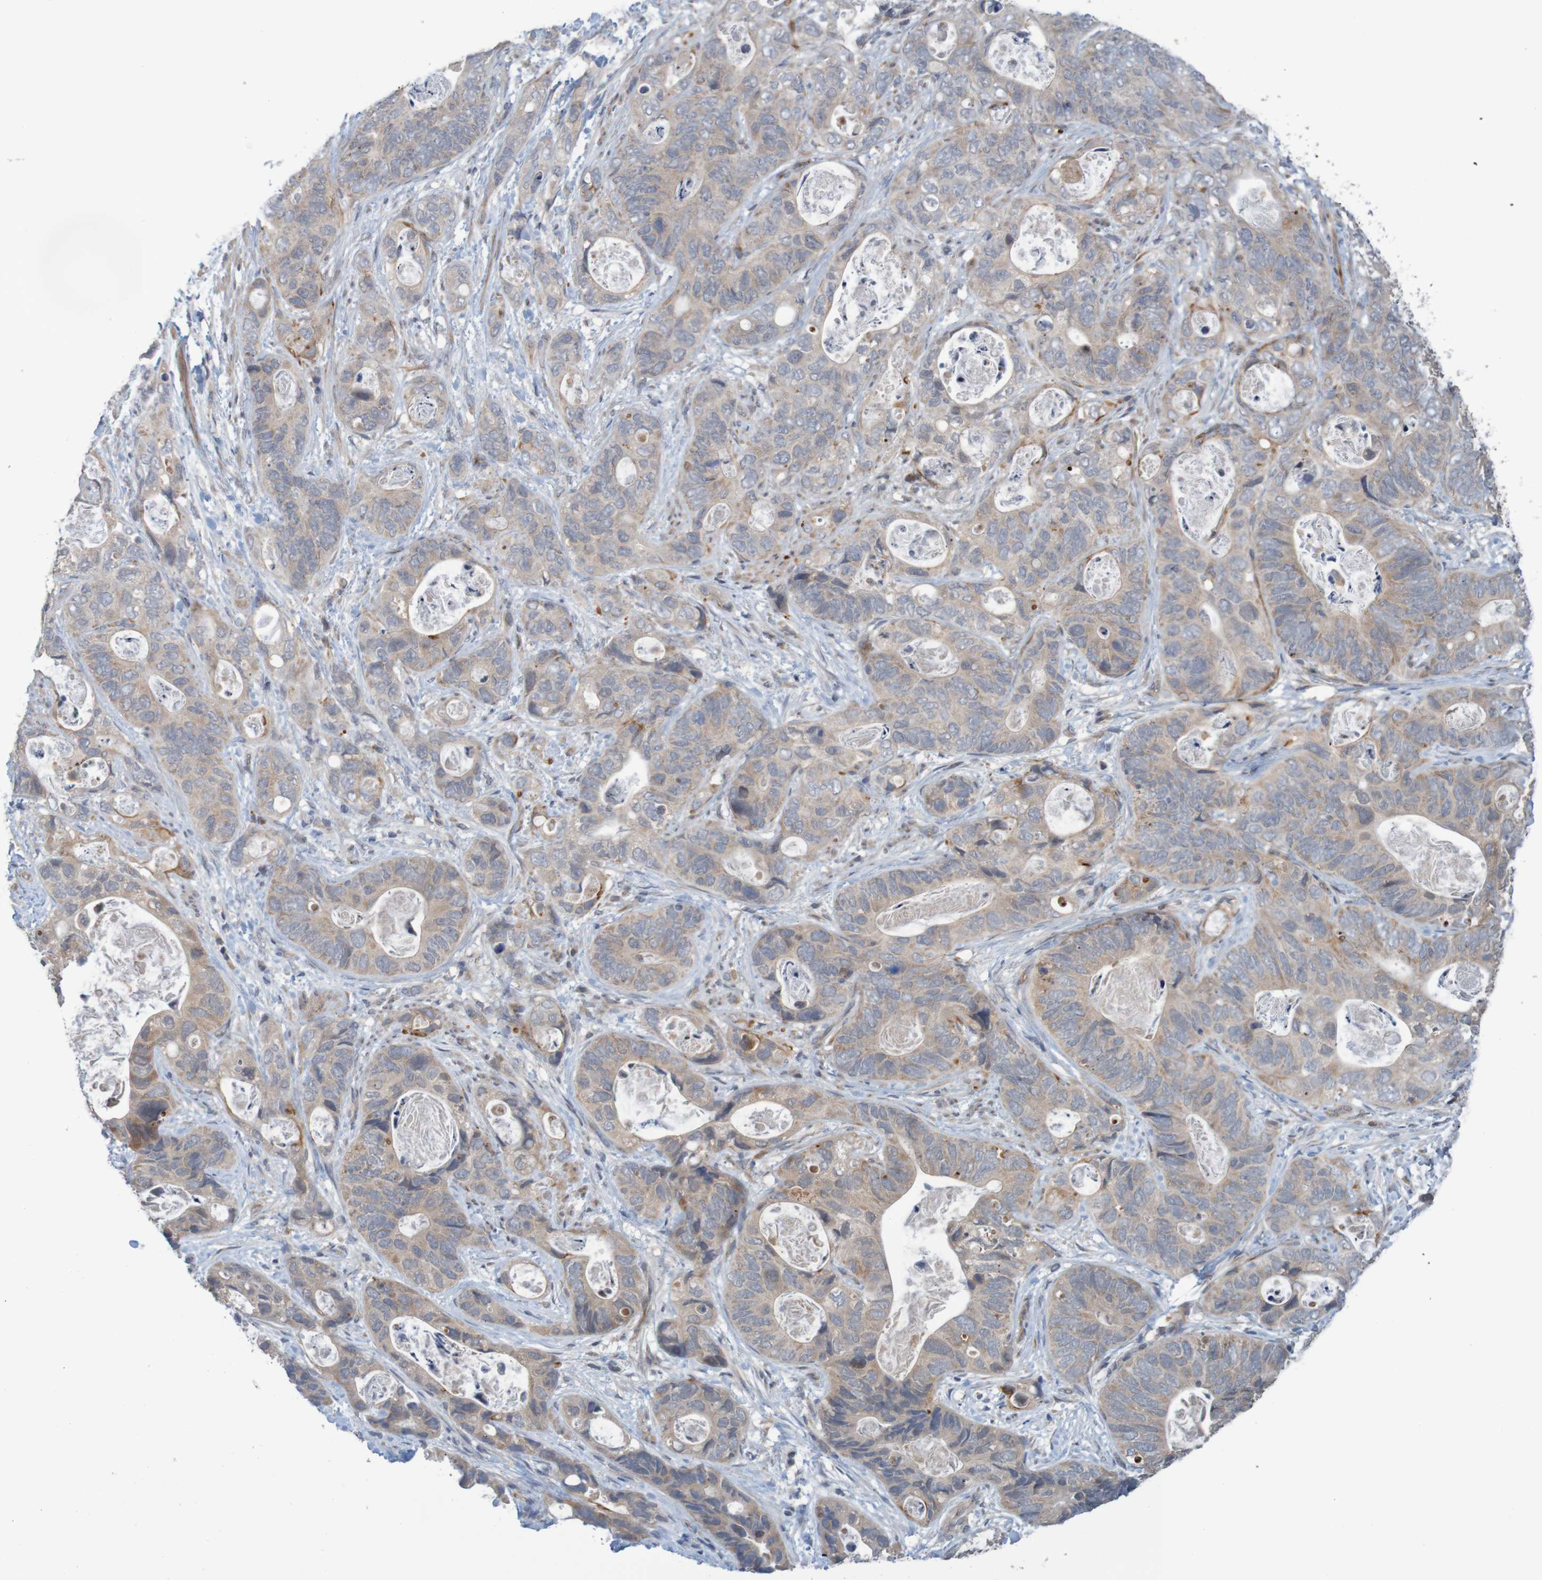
{"staining": {"intensity": "weak", "quantity": "25%-75%", "location": "cytoplasmic/membranous"}, "tissue": "stomach cancer", "cell_type": "Tumor cells", "image_type": "cancer", "snomed": [{"axis": "morphology", "description": "Adenocarcinoma, NOS"}, {"axis": "topography", "description": "Stomach"}], "caption": "Protein expression analysis of stomach adenocarcinoma shows weak cytoplasmic/membranous expression in approximately 25%-75% of tumor cells.", "gene": "ANKK1", "patient": {"sex": "female", "age": 89}}